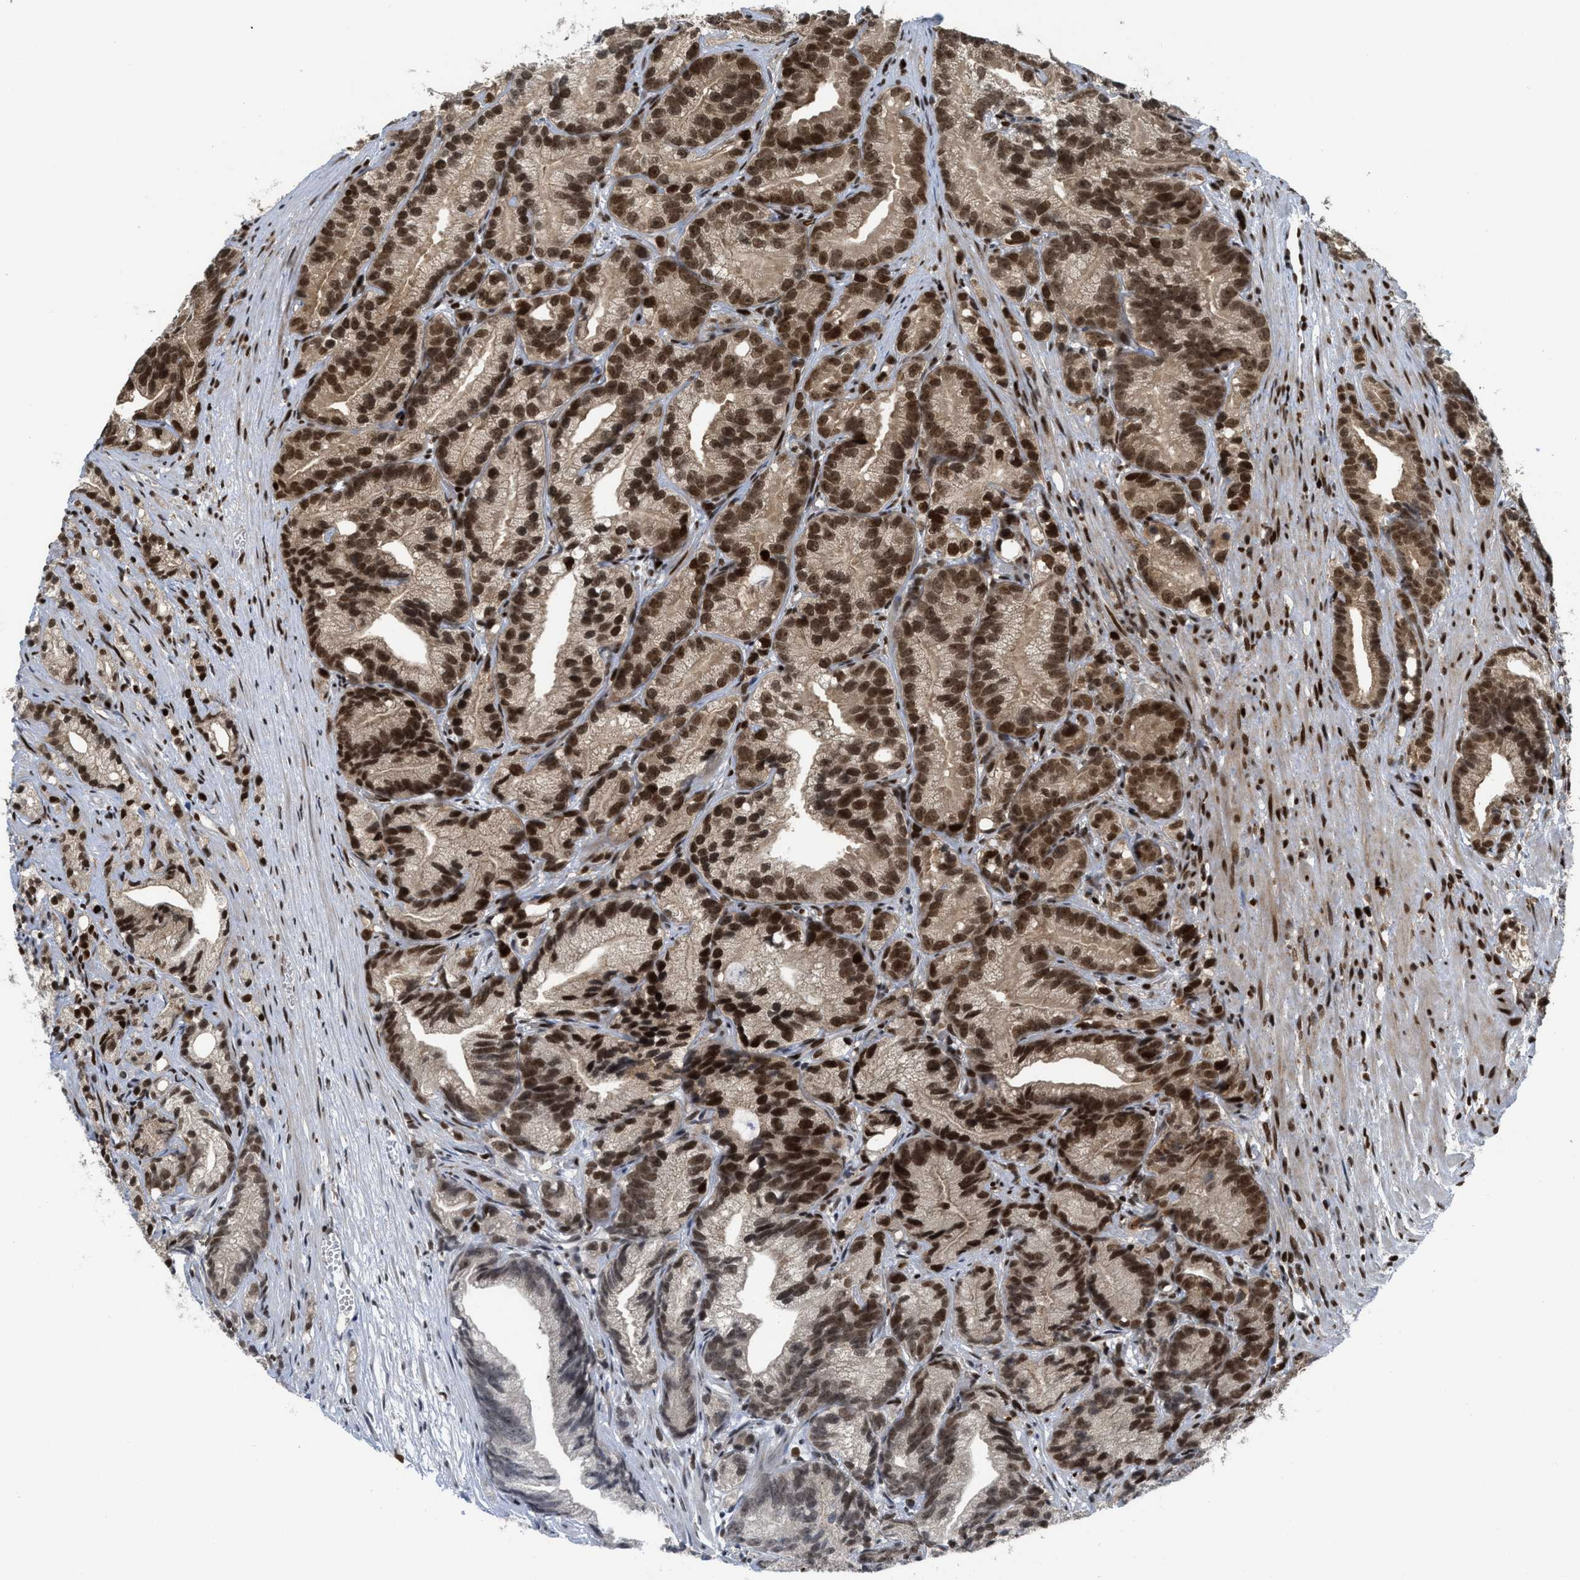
{"staining": {"intensity": "strong", "quantity": ">75%", "location": "nuclear"}, "tissue": "prostate cancer", "cell_type": "Tumor cells", "image_type": "cancer", "snomed": [{"axis": "morphology", "description": "Adenocarcinoma, Low grade"}, {"axis": "topography", "description": "Prostate"}], "caption": "Immunohistochemistry of prostate cancer demonstrates high levels of strong nuclear staining in approximately >75% of tumor cells. (IHC, brightfield microscopy, high magnification).", "gene": "RFX5", "patient": {"sex": "male", "age": 89}}